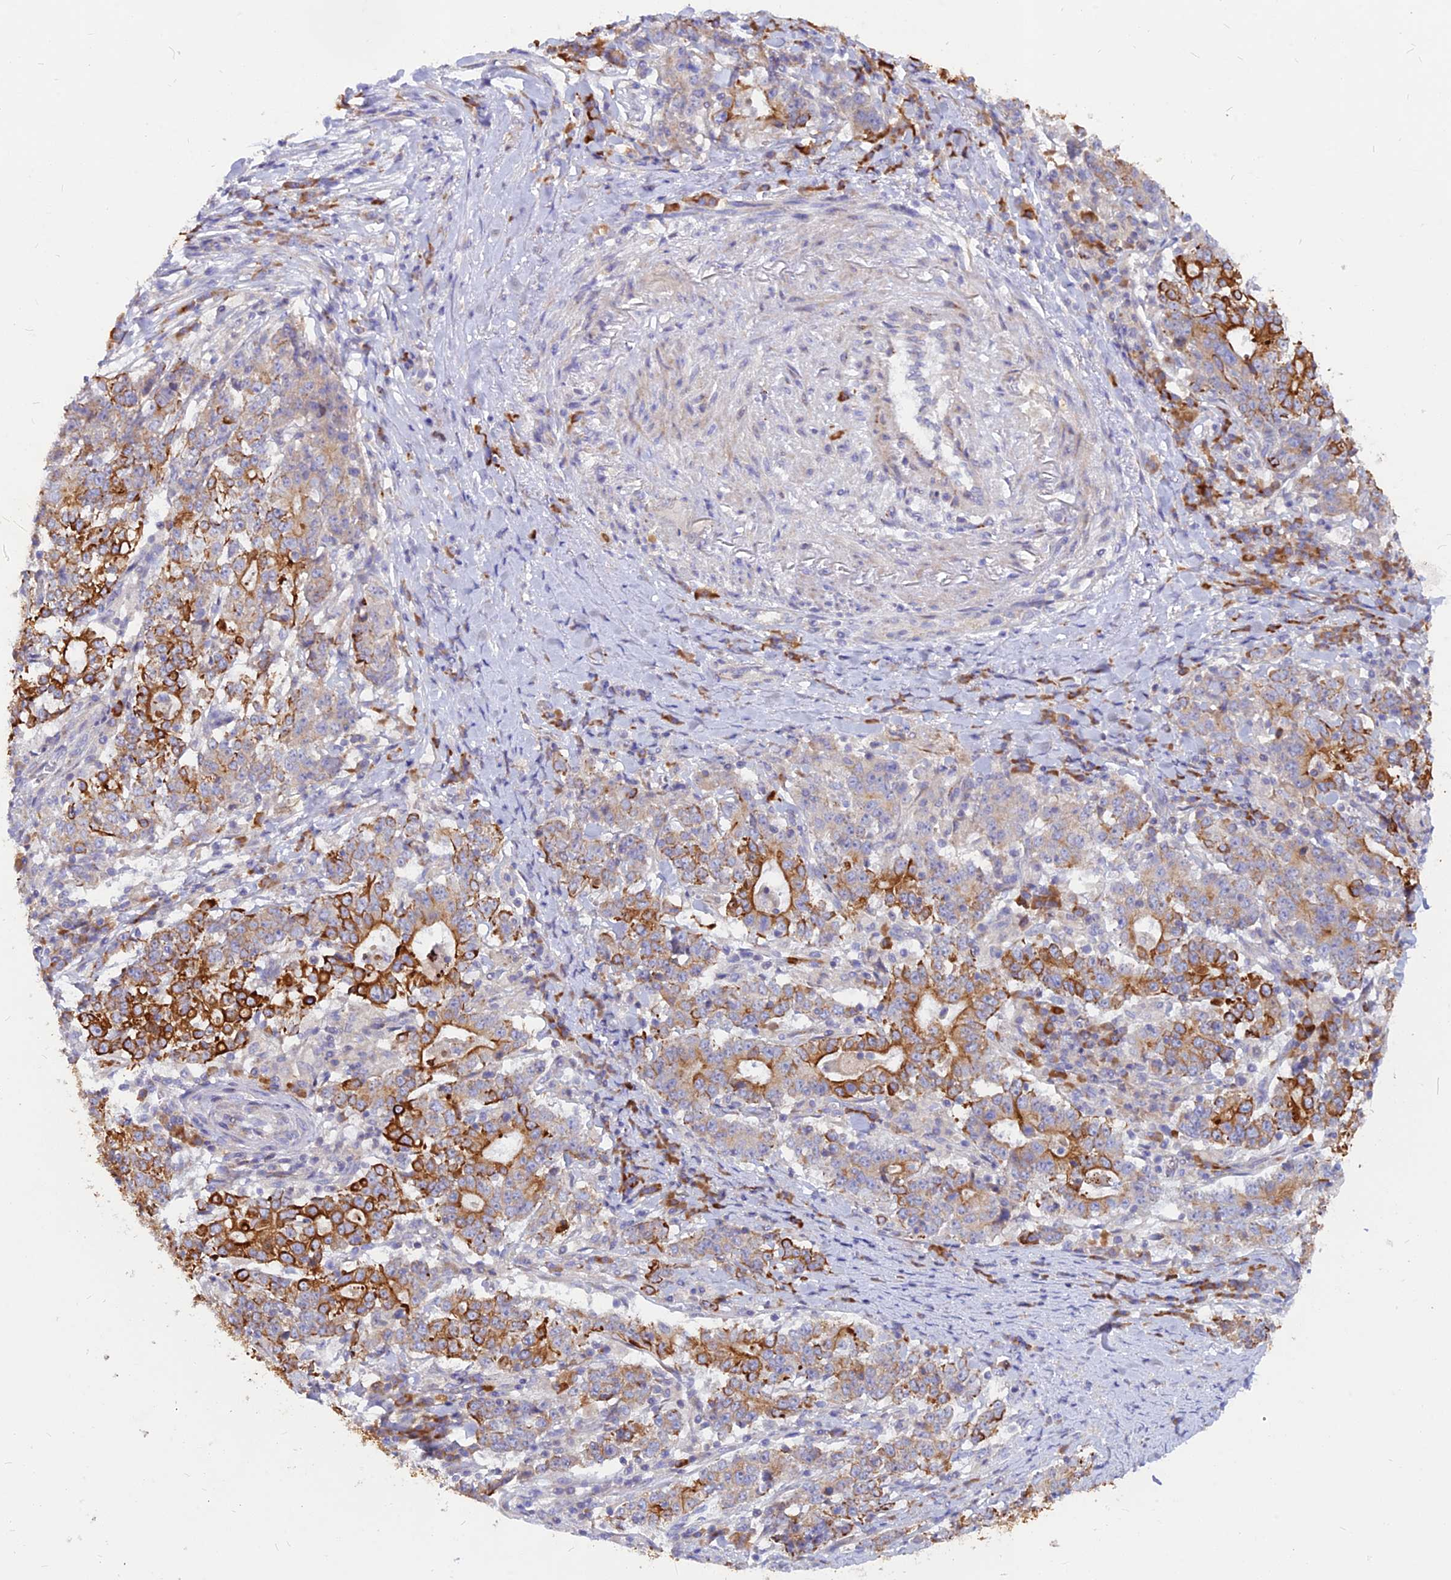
{"staining": {"intensity": "strong", "quantity": ">75%", "location": "cytoplasmic/membranous"}, "tissue": "stomach cancer", "cell_type": "Tumor cells", "image_type": "cancer", "snomed": [{"axis": "morphology", "description": "Adenocarcinoma, NOS"}, {"axis": "topography", "description": "Stomach"}], "caption": "Adenocarcinoma (stomach) stained with a brown dye displays strong cytoplasmic/membranous positive expression in approximately >75% of tumor cells.", "gene": "DENND2D", "patient": {"sex": "male", "age": 59}}